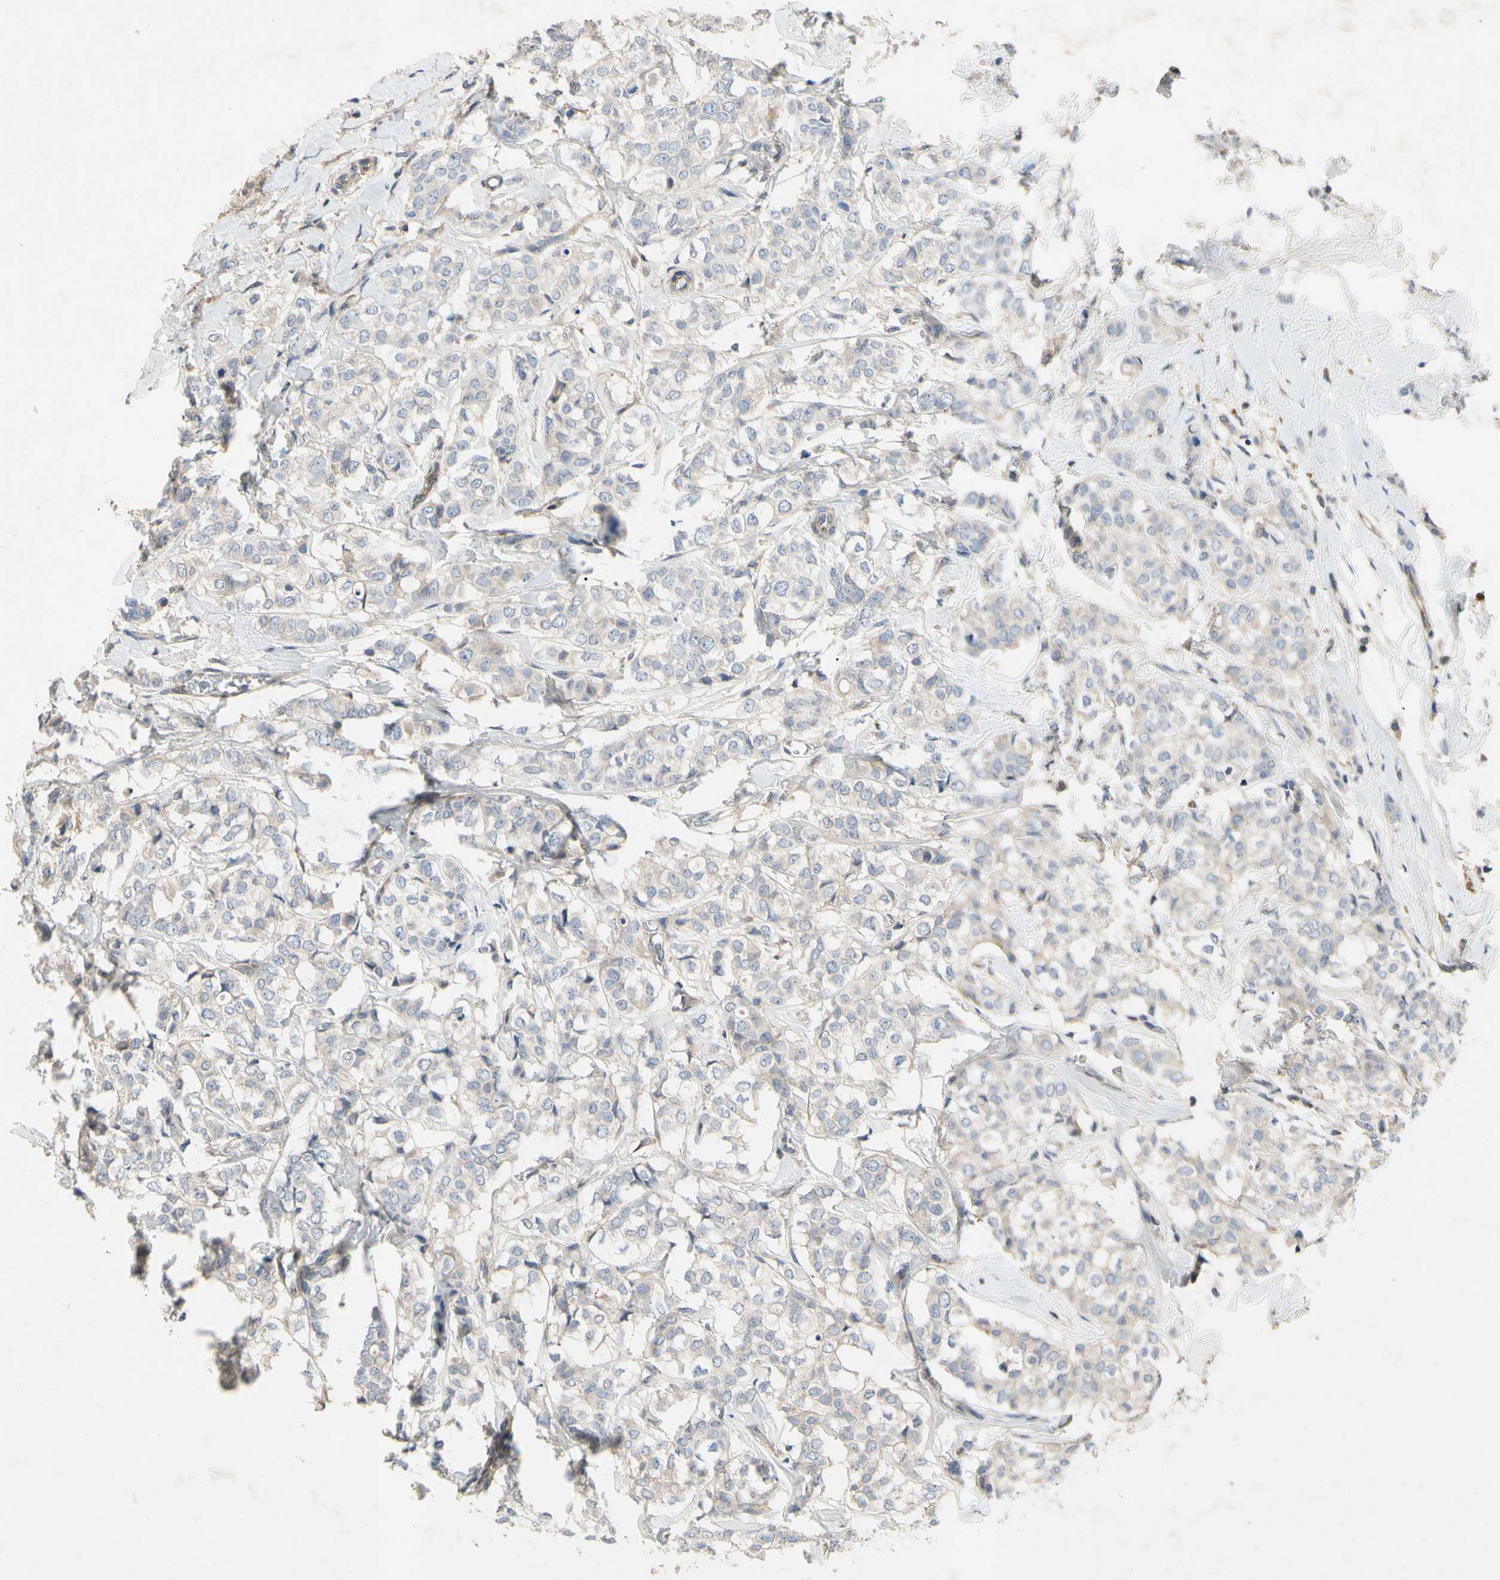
{"staining": {"intensity": "negative", "quantity": "none", "location": "none"}, "tissue": "breast cancer", "cell_type": "Tumor cells", "image_type": "cancer", "snomed": [{"axis": "morphology", "description": "Lobular carcinoma"}, {"axis": "topography", "description": "Breast"}], "caption": "Human breast lobular carcinoma stained for a protein using immunohistochemistry (IHC) demonstrates no staining in tumor cells.", "gene": "CRTAC1", "patient": {"sex": "female", "age": 60}}